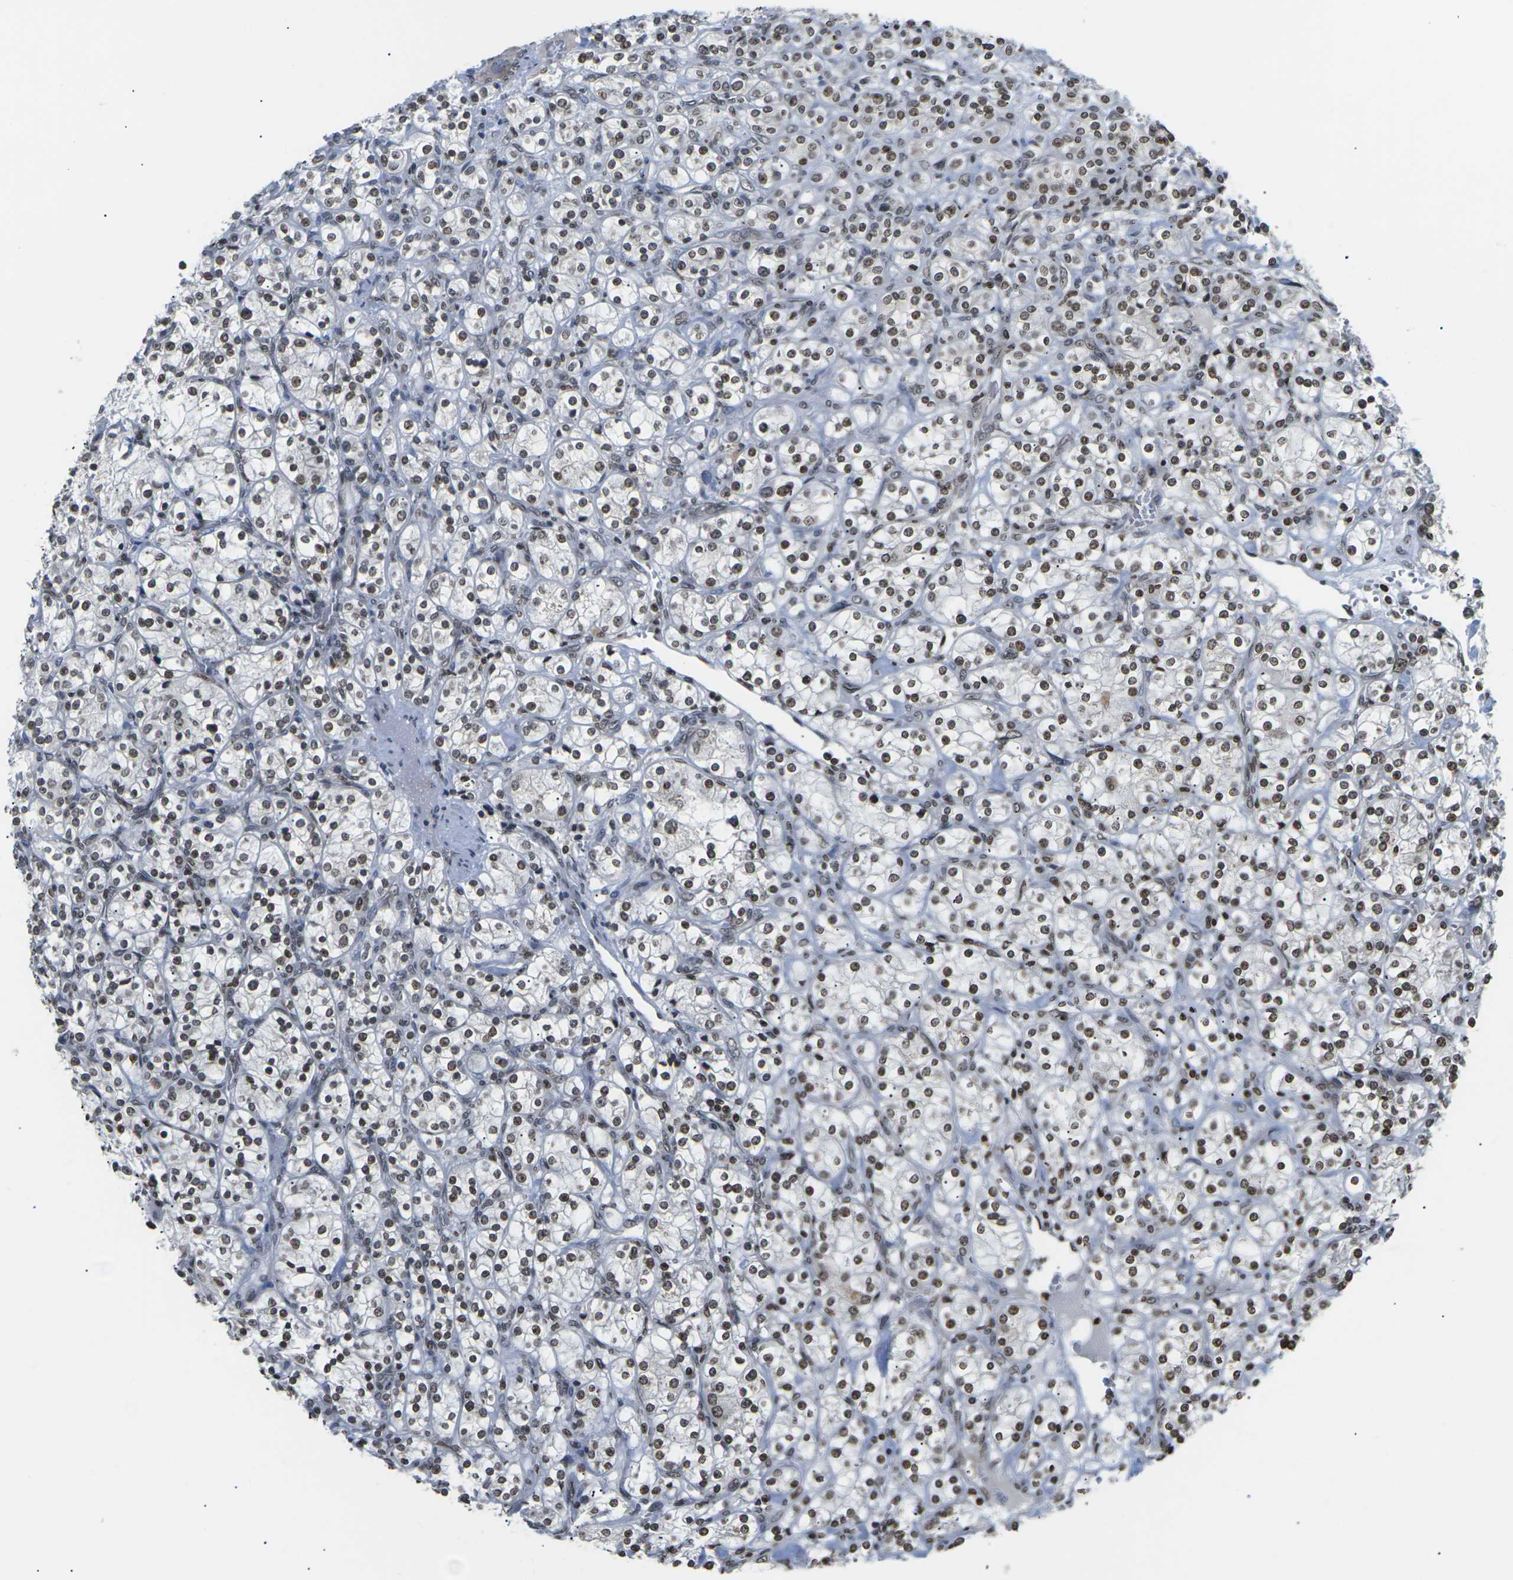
{"staining": {"intensity": "moderate", "quantity": ">75%", "location": "nuclear"}, "tissue": "renal cancer", "cell_type": "Tumor cells", "image_type": "cancer", "snomed": [{"axis": "morphology", "description": "Adenocarcinoma, NOS"}, {"axis": "topography", "description": "Kidney"}], "caption": "Human renal cancer (adenocarcinoma) stained for a protein (brown) exhibits moderate nuclear positive positivity in approximately >75% of tumor cells.", "gene": "ETV5", "patient": {"sex": "male", "age": 77}}